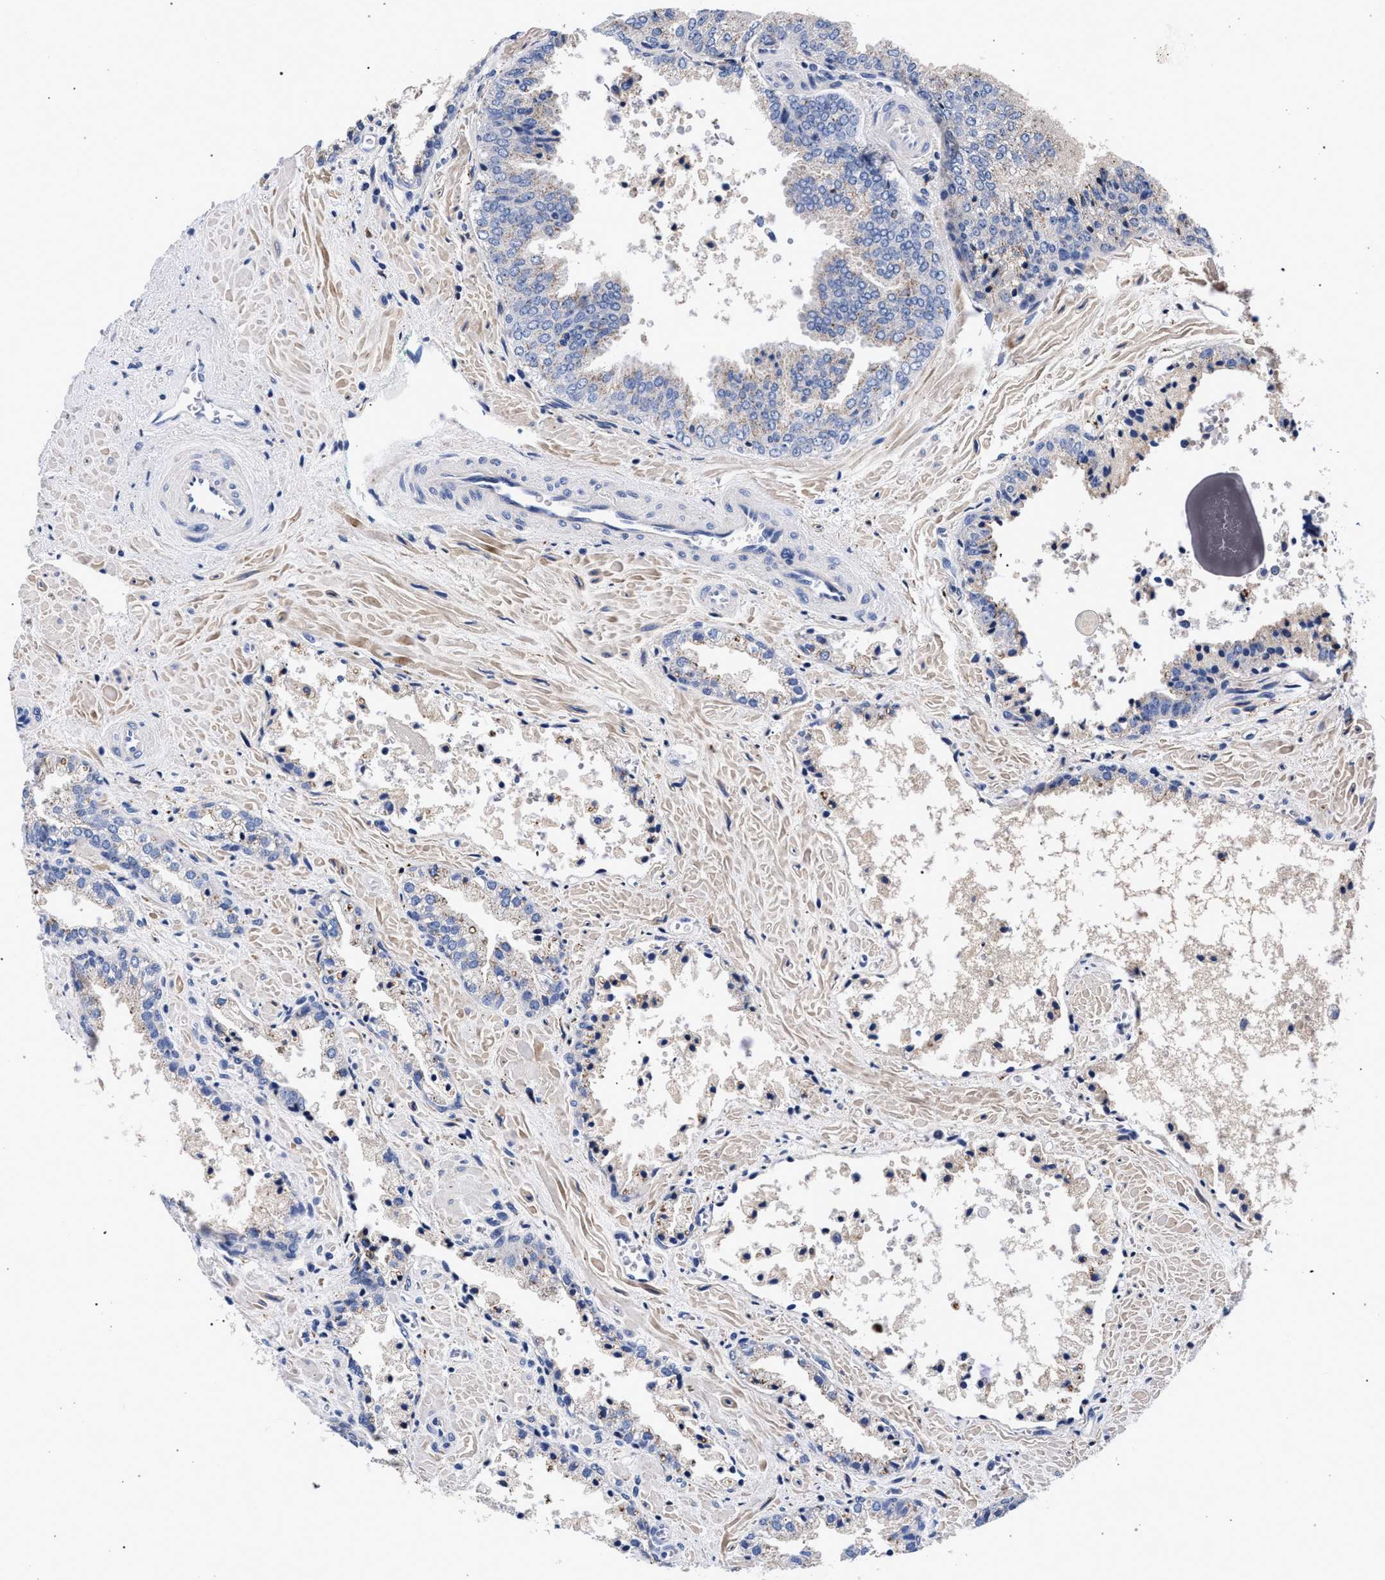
{"staining": {"intensity": "weak", "quantity": "25%-75%", "location": "cytoplasmic/membranous"}, "tissue": "prostate cancer", "cell_type": "Tumor cells", "image_type": "cancer", "snomed": [{"axis": "morphology", "description": "Adenocarcinoma, Low grade"}, {"axis": "topography", "description": "Prostate"}], "caption": "Protein analysis of prostate cancer (adenocarcinoma (low-grade)) tissue displays weak cytoplasmic/membranous expression in about 25%-75% of tumor cells.", "gene": "ACOX1", "patient": {"sex": "male", "age": 71}}